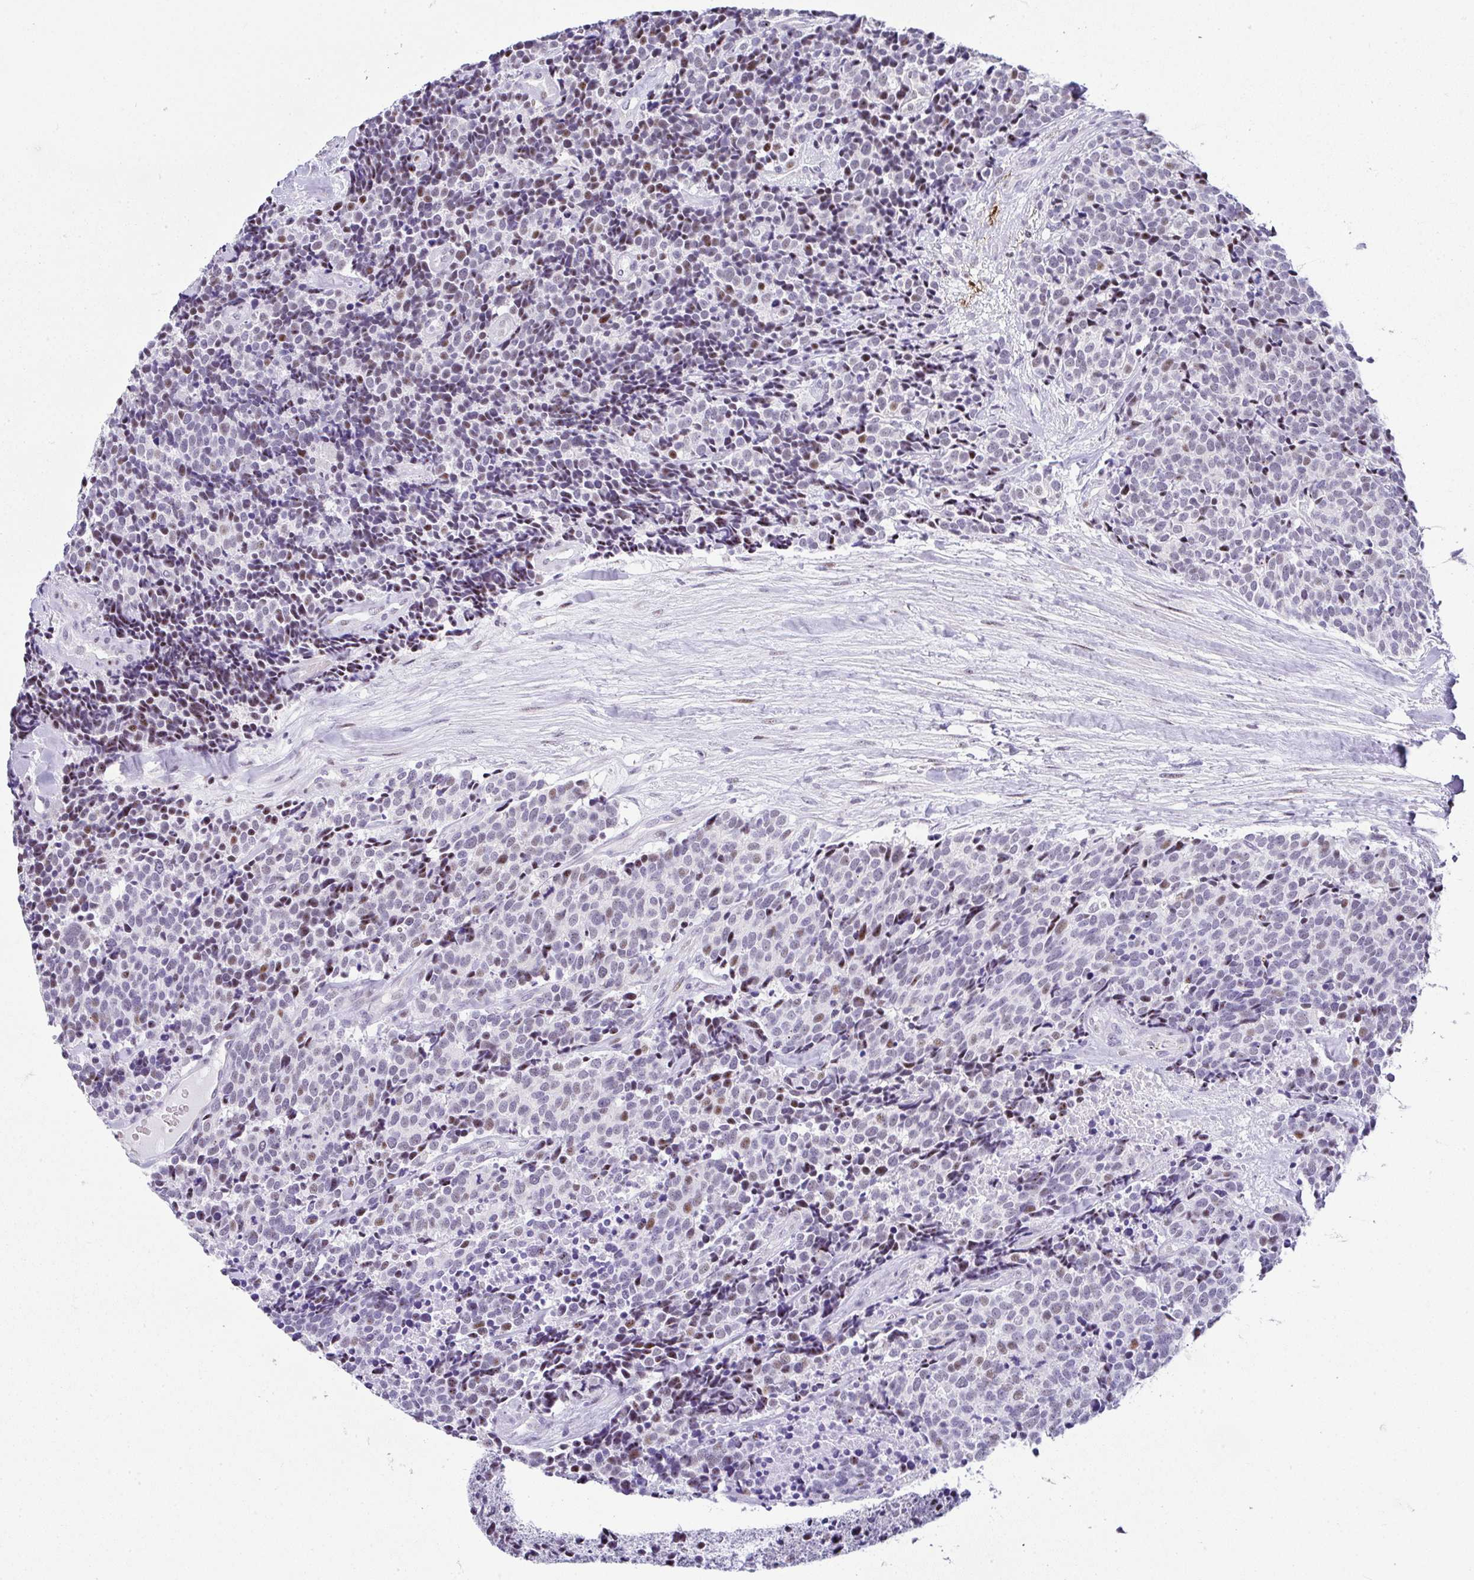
{"staining": {"intensity": "moderate", "quantity": "<25%", "location": "nuclear"}, "tissue": "carcinoid", "cell_type": "Tumor cells", "image_type": "cancer", "snomed": [{"axis": "morphology", "description": "Carcinoid, malignant, NOS"}, {"axis": "topography", "description": "Skin"}], "caption": "Moderate nuclear staining for a protein is seen in about <25% of tumor cells of carcinoid using immunohistochemistry.", "gene": "NR1D2", "patient": {"sex": "female", "age": 79}}